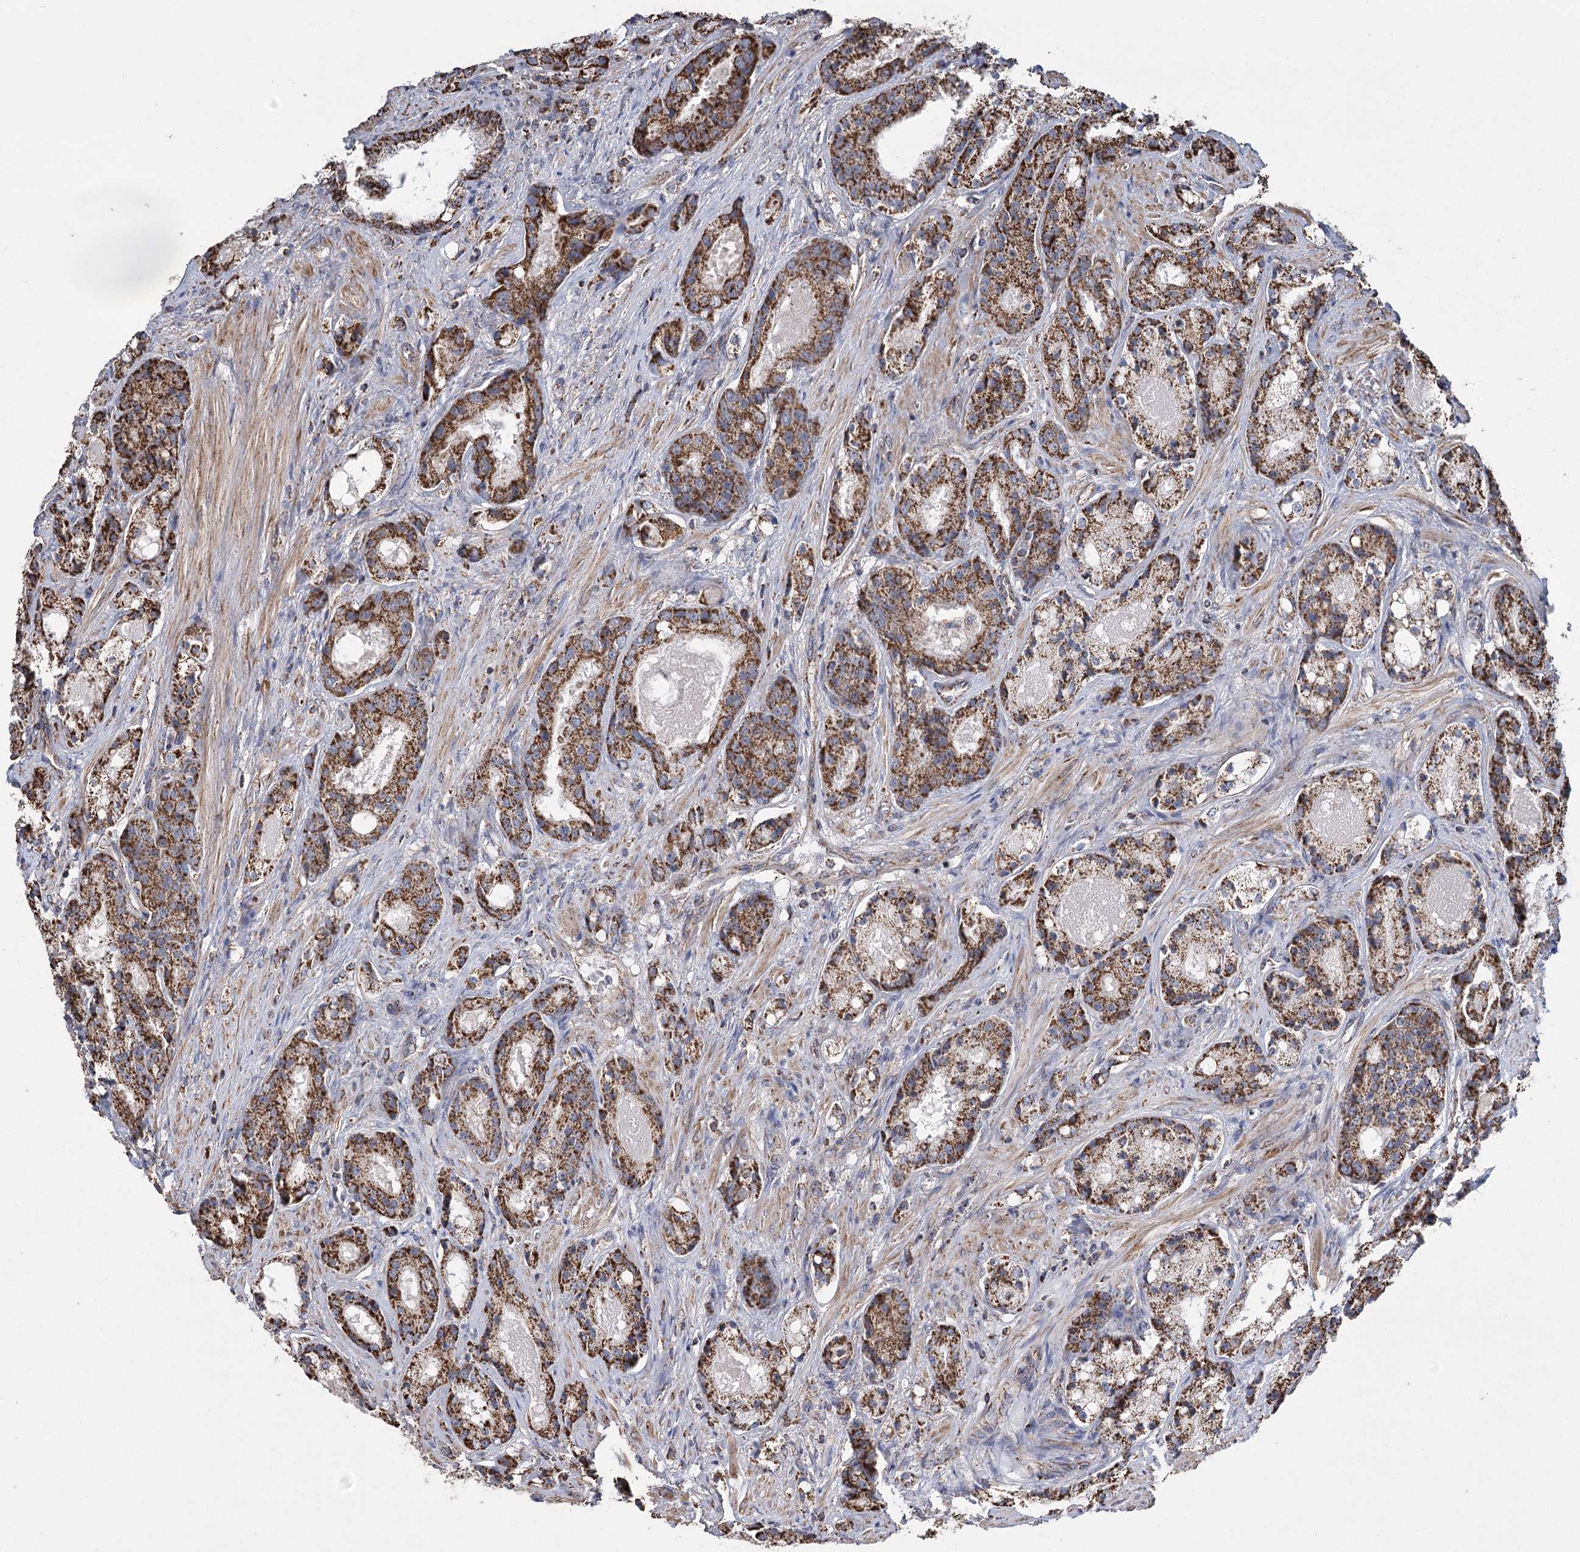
{"staining": {"intensity": "strong", "quantity": ">75%", "location": "cytoplasmic/membranous"}, "tissue": "prostate cancer", "cell_type": "Tumor cells", "image_type": "cancer", "snomed": [{"axis": "morphology", "description": "Adenocarcinoma, High grade"}, {"axis": "topography", "description": "Prostate"}], "caption": "This histopathology image exhibits immunohistochemistry (IHC) staining of human prostate adenocarcinoma (high-grade), with high strong cytoplasmic/membranous positivity in approximately >75% of tumor cells.", "gene": "RANBP3L", "patient": {"sex": "male", "age": 60}}